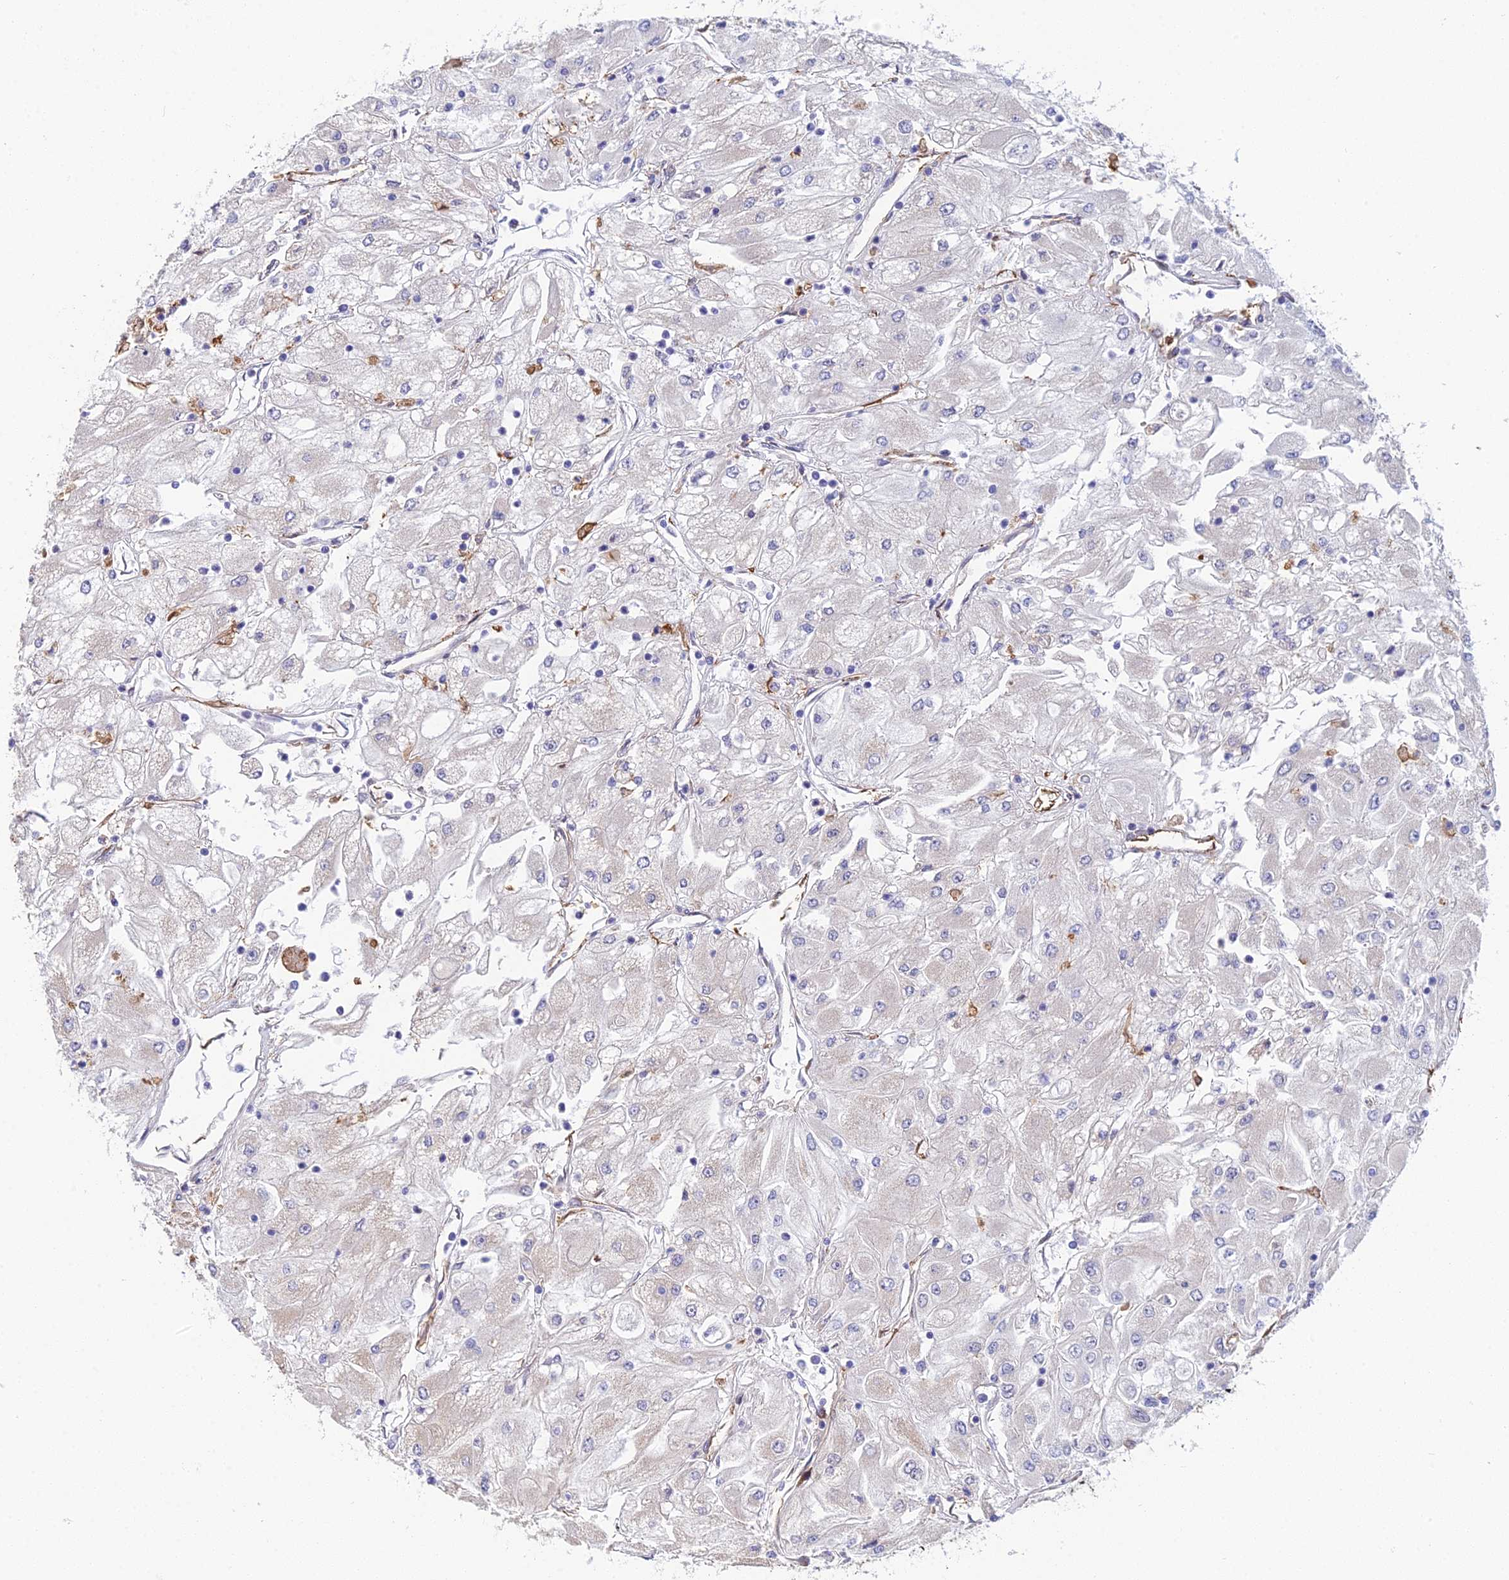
{"staining": {"intensity": "negative", "quantity": "none", "location": "none"}, "tissue": "renal cancer", "cell_type": "Tumor cells", "image_type": "cancer", "snomed": [{"axis": "morphology", "description": "Adenocarcinoma, NOS"}, {"axis": "topography", "description": "Kidney"}], "caption": "Immunohistochemistry (IHC) of renal cancer (adenocarcinoma) displays no positivity in tumor cells.", "gene": "CSPG4", "patient": {"sex": "male", "age": 80}}